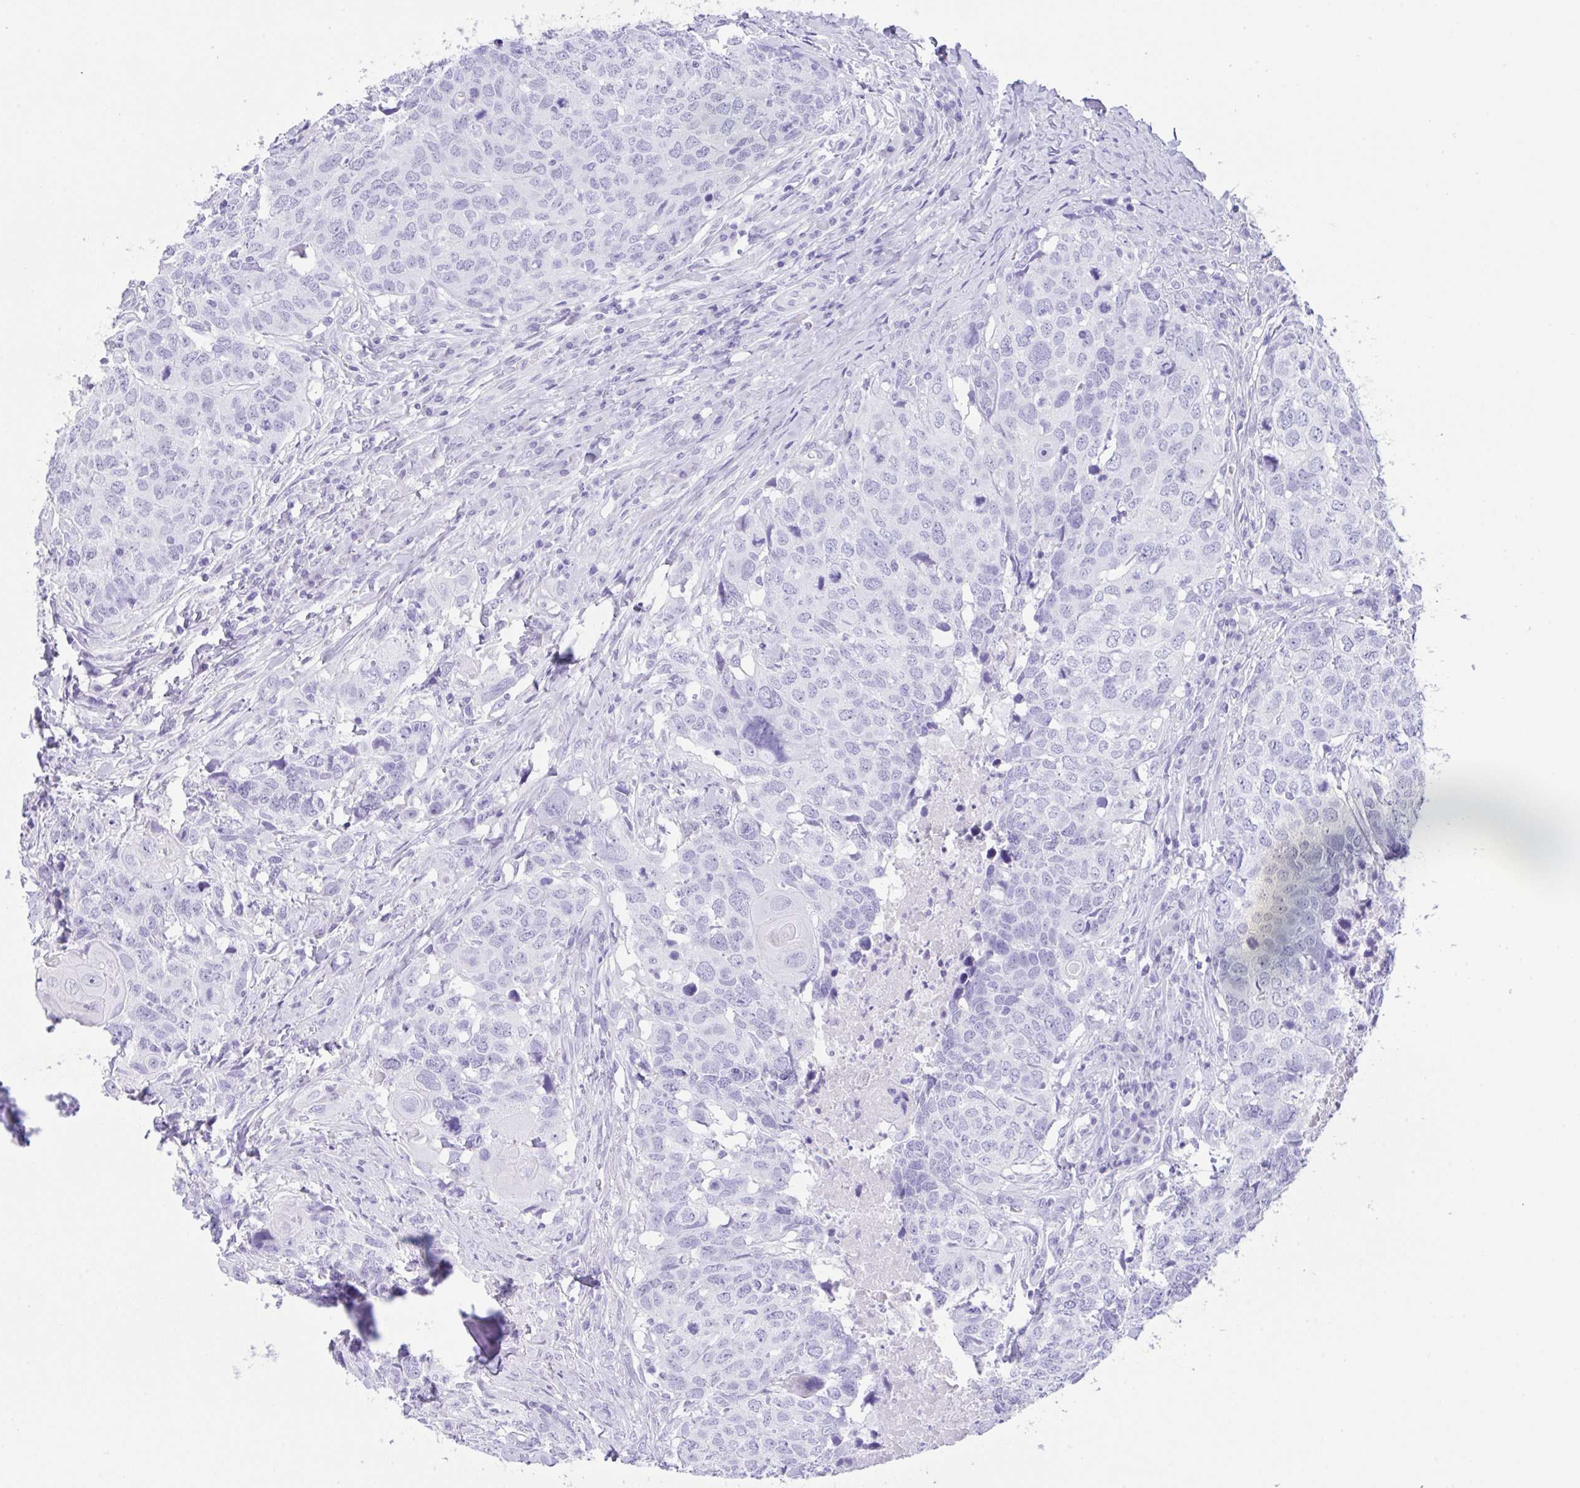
{"staining": {"intensity": "negative", "quantity": "none", "location": "none"}, "tissue": "head and neck cancer", "cell_type": "Tumor cells", "image_type": "cancer", "snomed": [{"axis": "morphology", "description": "Normal tissue, NOS"}, {"axis": "morphology", "description": "Squamous cell carcinoma, NOS"}, {"axis": "topography", "description": "Skeletal muscle"}, {"axis": "topography", "description": "Vascular tissue"}, {"axis": "topography", "description": "Peripheral nerve tissue"}, {"axis": "topography", "description": "Head-Neck"}], "caption": "The photomicrograph shows no significant positivity in tumor cells of head and neck cancer (squamous cell carcinoma). (Brightfield microscopy of DAB (3,3'-diaminobenzidine) immunohistochemistry (IHC) at high magnification).", "gene": "CPA1", "patient": {"sex": "male", "age": 66}}